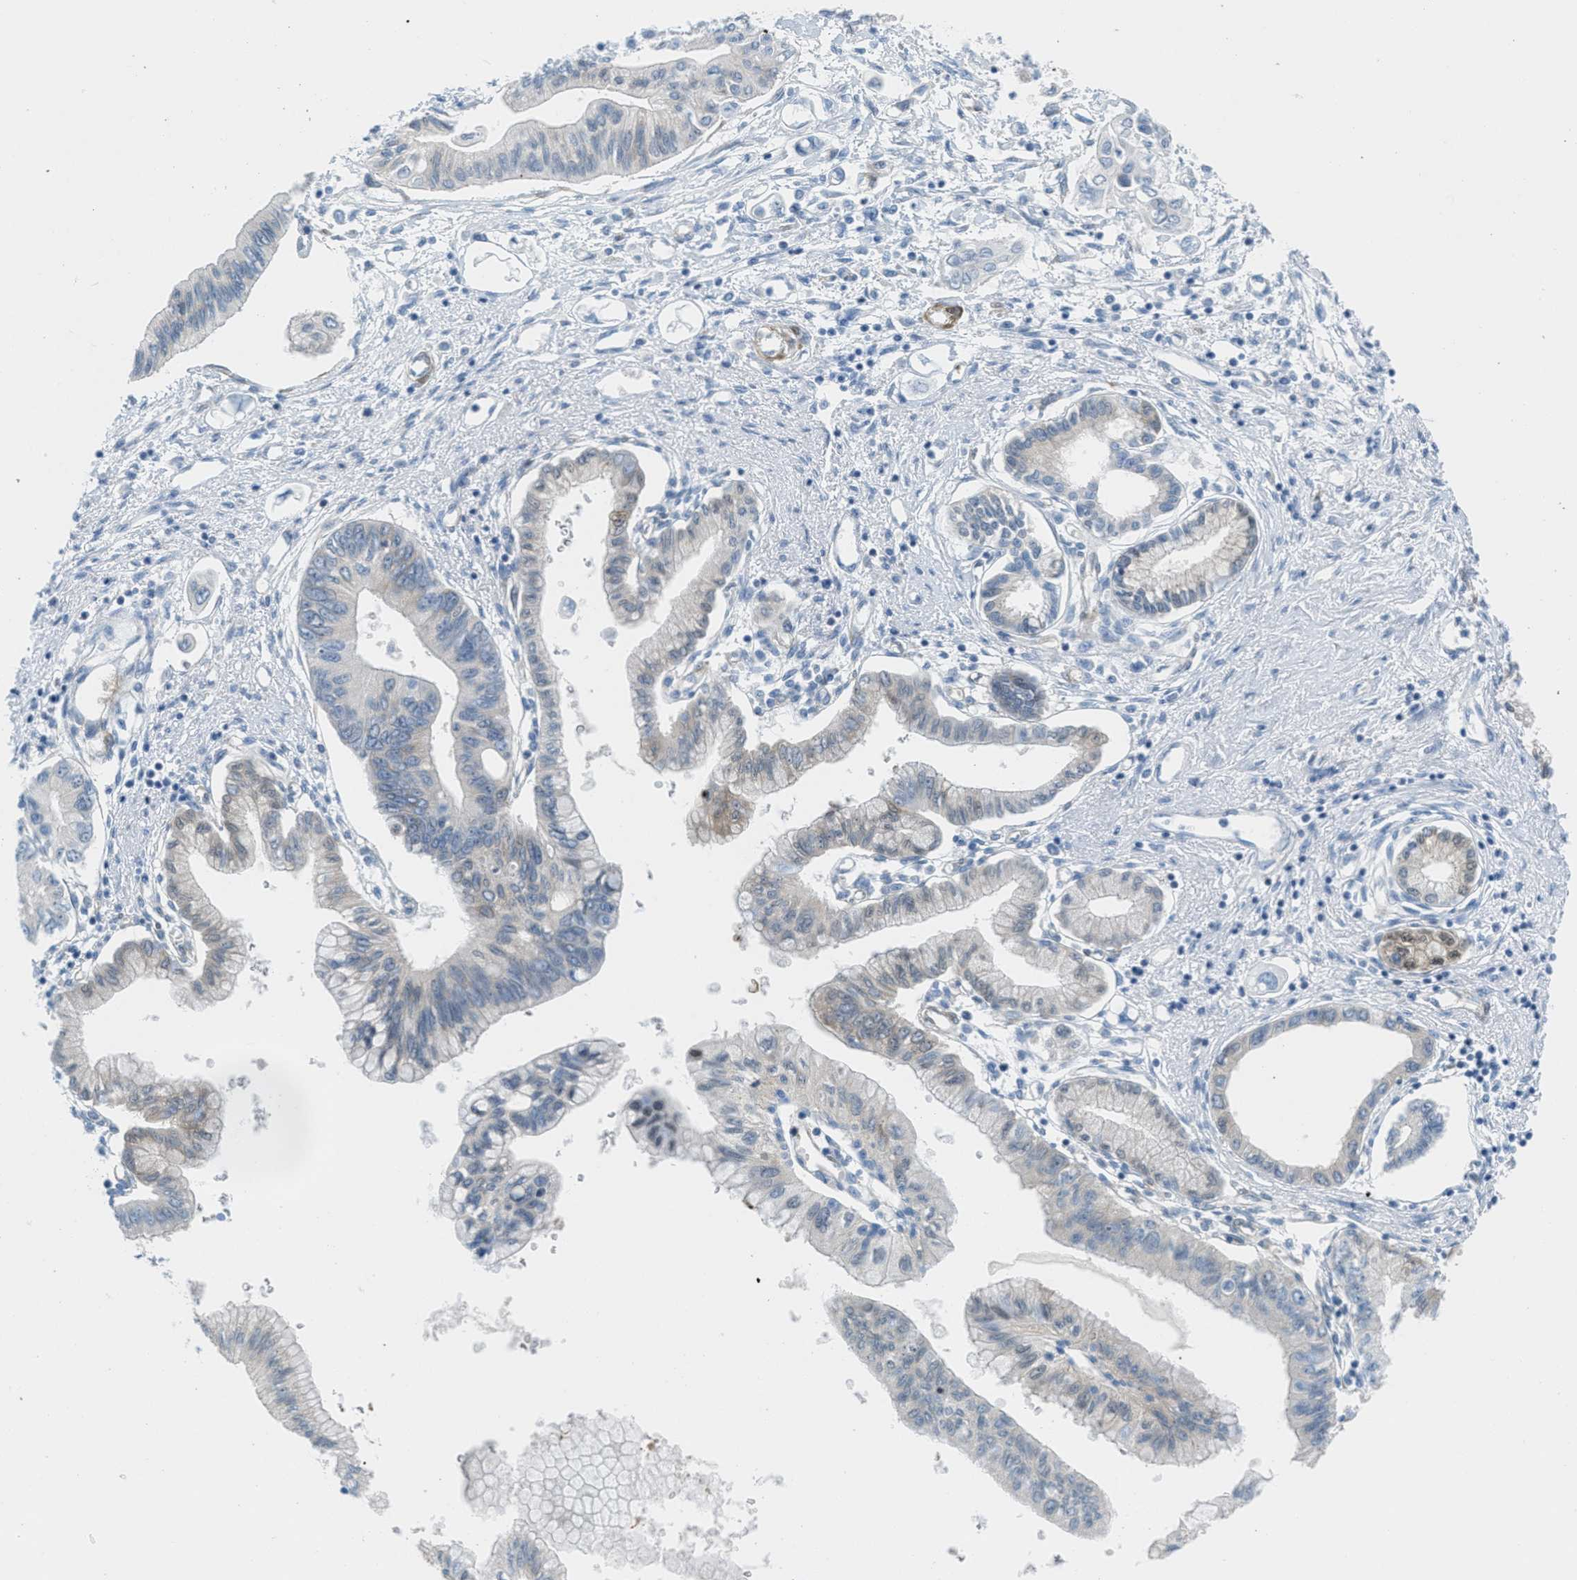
{"staining": {"intensity": "negative", "quantity": "none", "location": "none"}, "tissue": "pancreatic cancer", "cell_type": "Tumor cells", "image_type": "cancer", "snomed": [{"axis": "morphology", "description": "Adenocarcinoma, NOS"}, {"axis": "topography", "description": "Pancreas"}], "caption": "High magnification brightfield microscopy of adenocarcinoma (pancreatic) stained with DAB (brown) and counterstained with hematoxylin (blue): tumor cells show no significant expression.", "gene": "MAPRE2", "patient": {"sex": "female", "age": 77}}